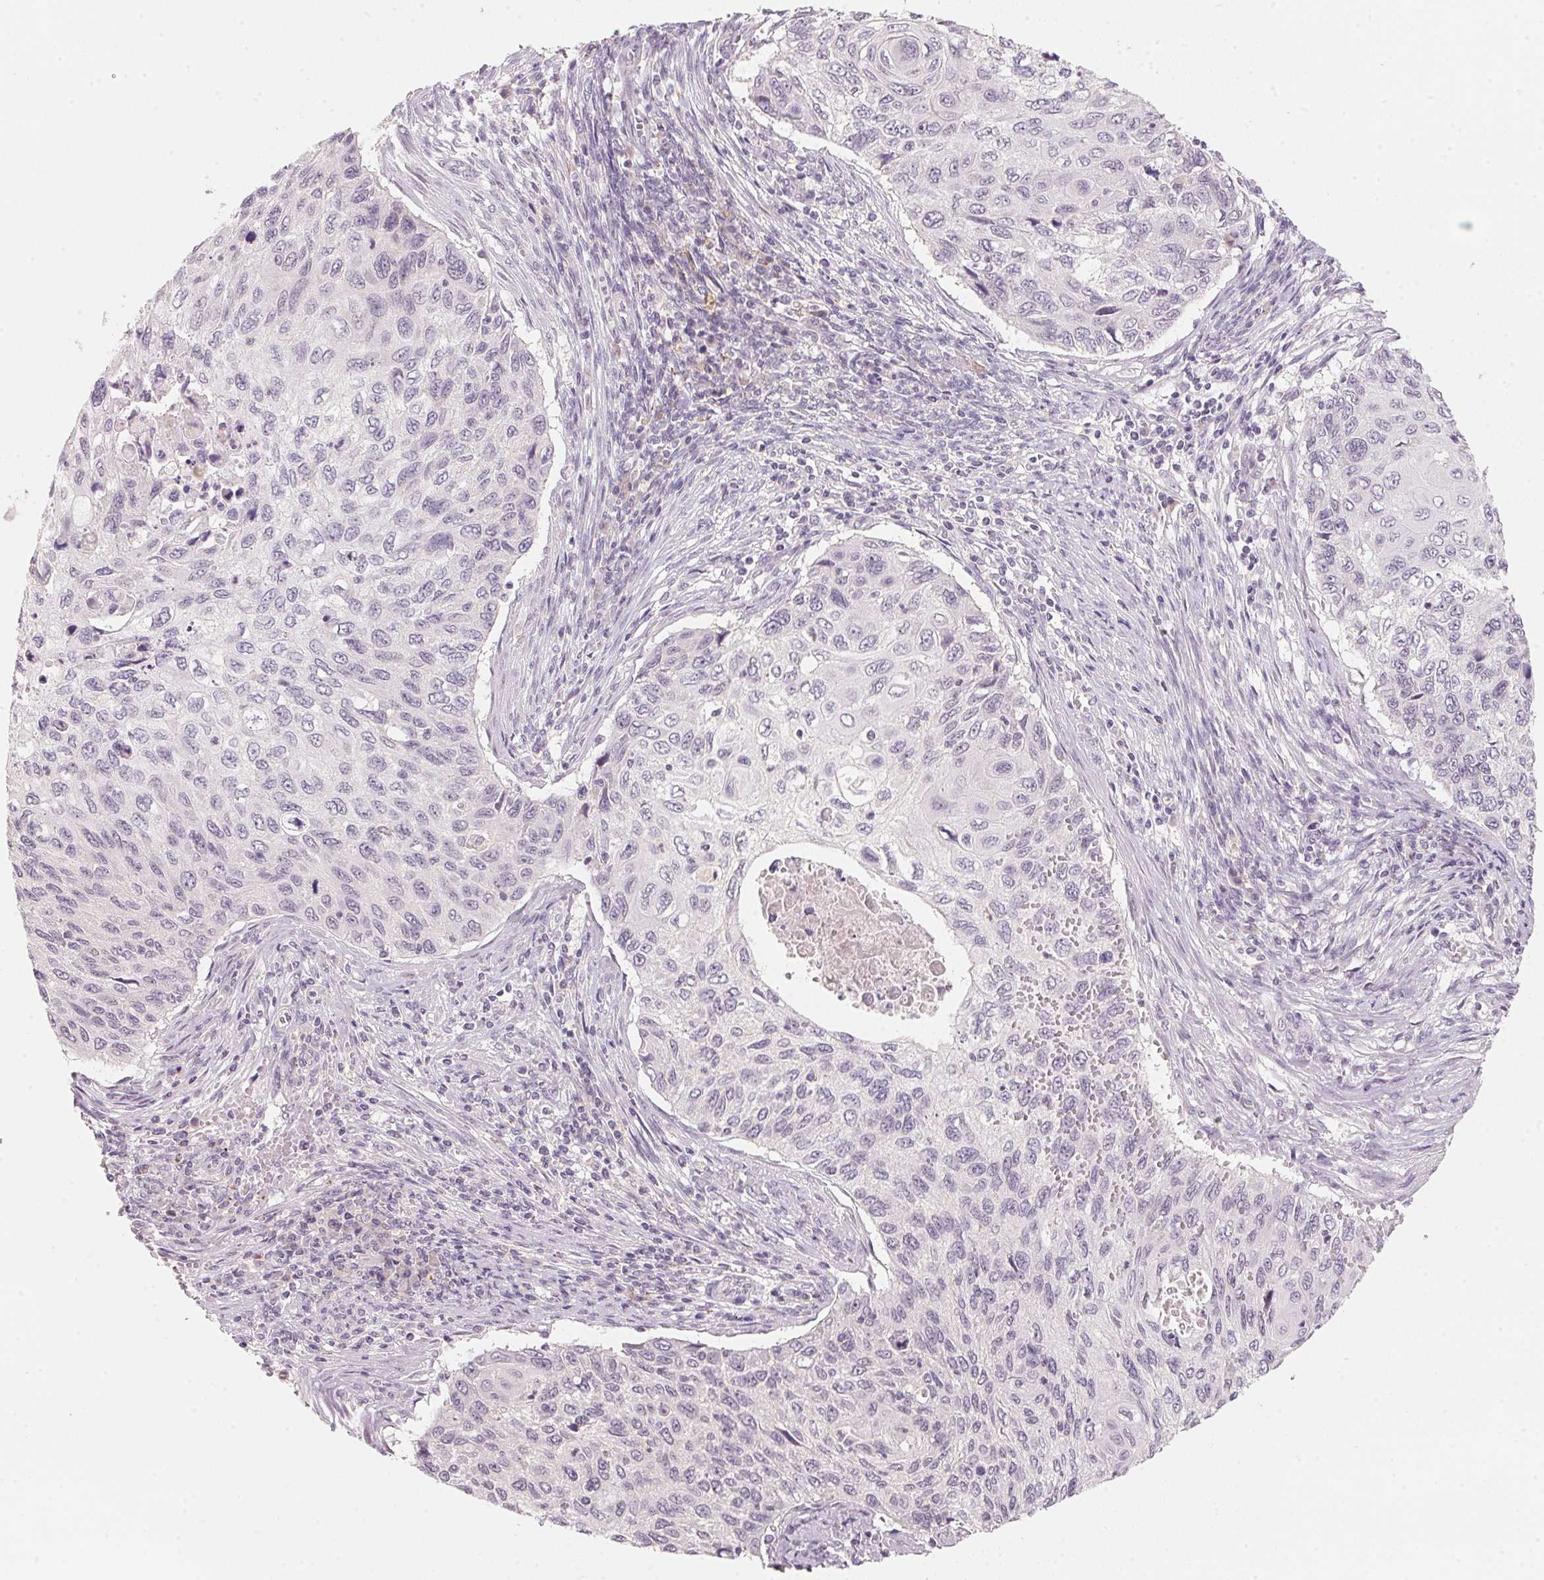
{"staining": {"intensity": "negative", "quantity": "none", "location": "none"}, "tissue": "cervical cancer", "cell_type": "Tumor cells", "image_type": "cancer", "snomed": [{"axis": "morphology", "description": "Squamous cell carcinoma, NOS"}, {"axis": "topography", "description": "Cervix"}], "caption": "Tumor cells are negative for brown protein staining in cervical cancer (squamous cell carcinoma). (Immunohistochemistry, brightfield microscopy, high magnification).", "gene": "ANKRD31", "patient": {"sex": "female", "age": 70}}